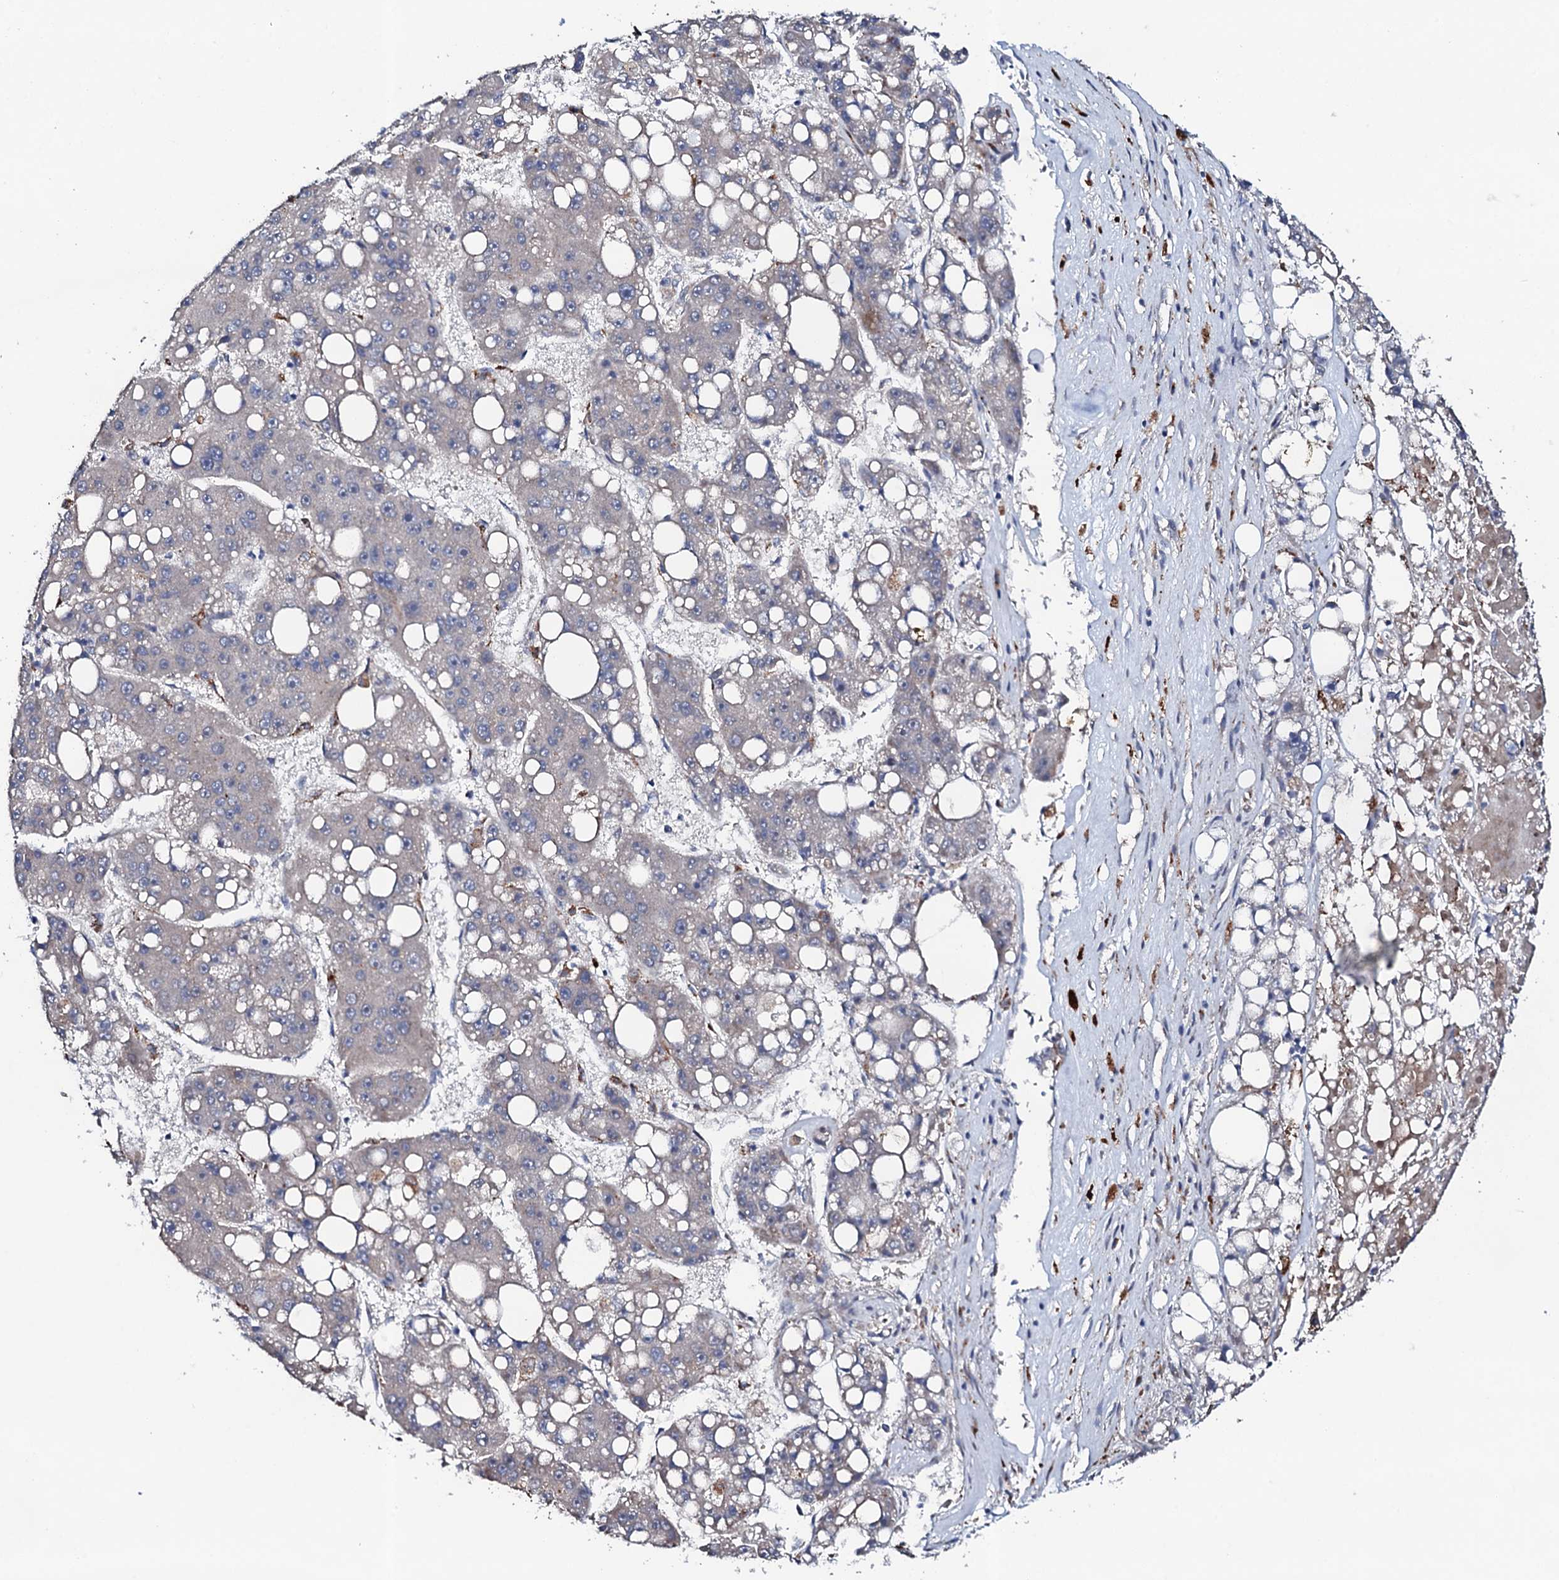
{"staining": {"intensity": "negative", "quantity": "none", "location": "none"}, "tissue": "liver cancer", "cell_type": "Tumor cells", "image_type": "cancer", "snomed": [{"axis": "morphology", "description": "Carcinoma, Hepatocellular, NOS"}, {"axis": "topography", "description": "Liver"}], "caption": "This is an immunohistochemistry (IHC) image of liver cancer. There is no staining in tumor cells.", "gene": "CIAO2A", "patient": {"sex": "female", "age": 61}}